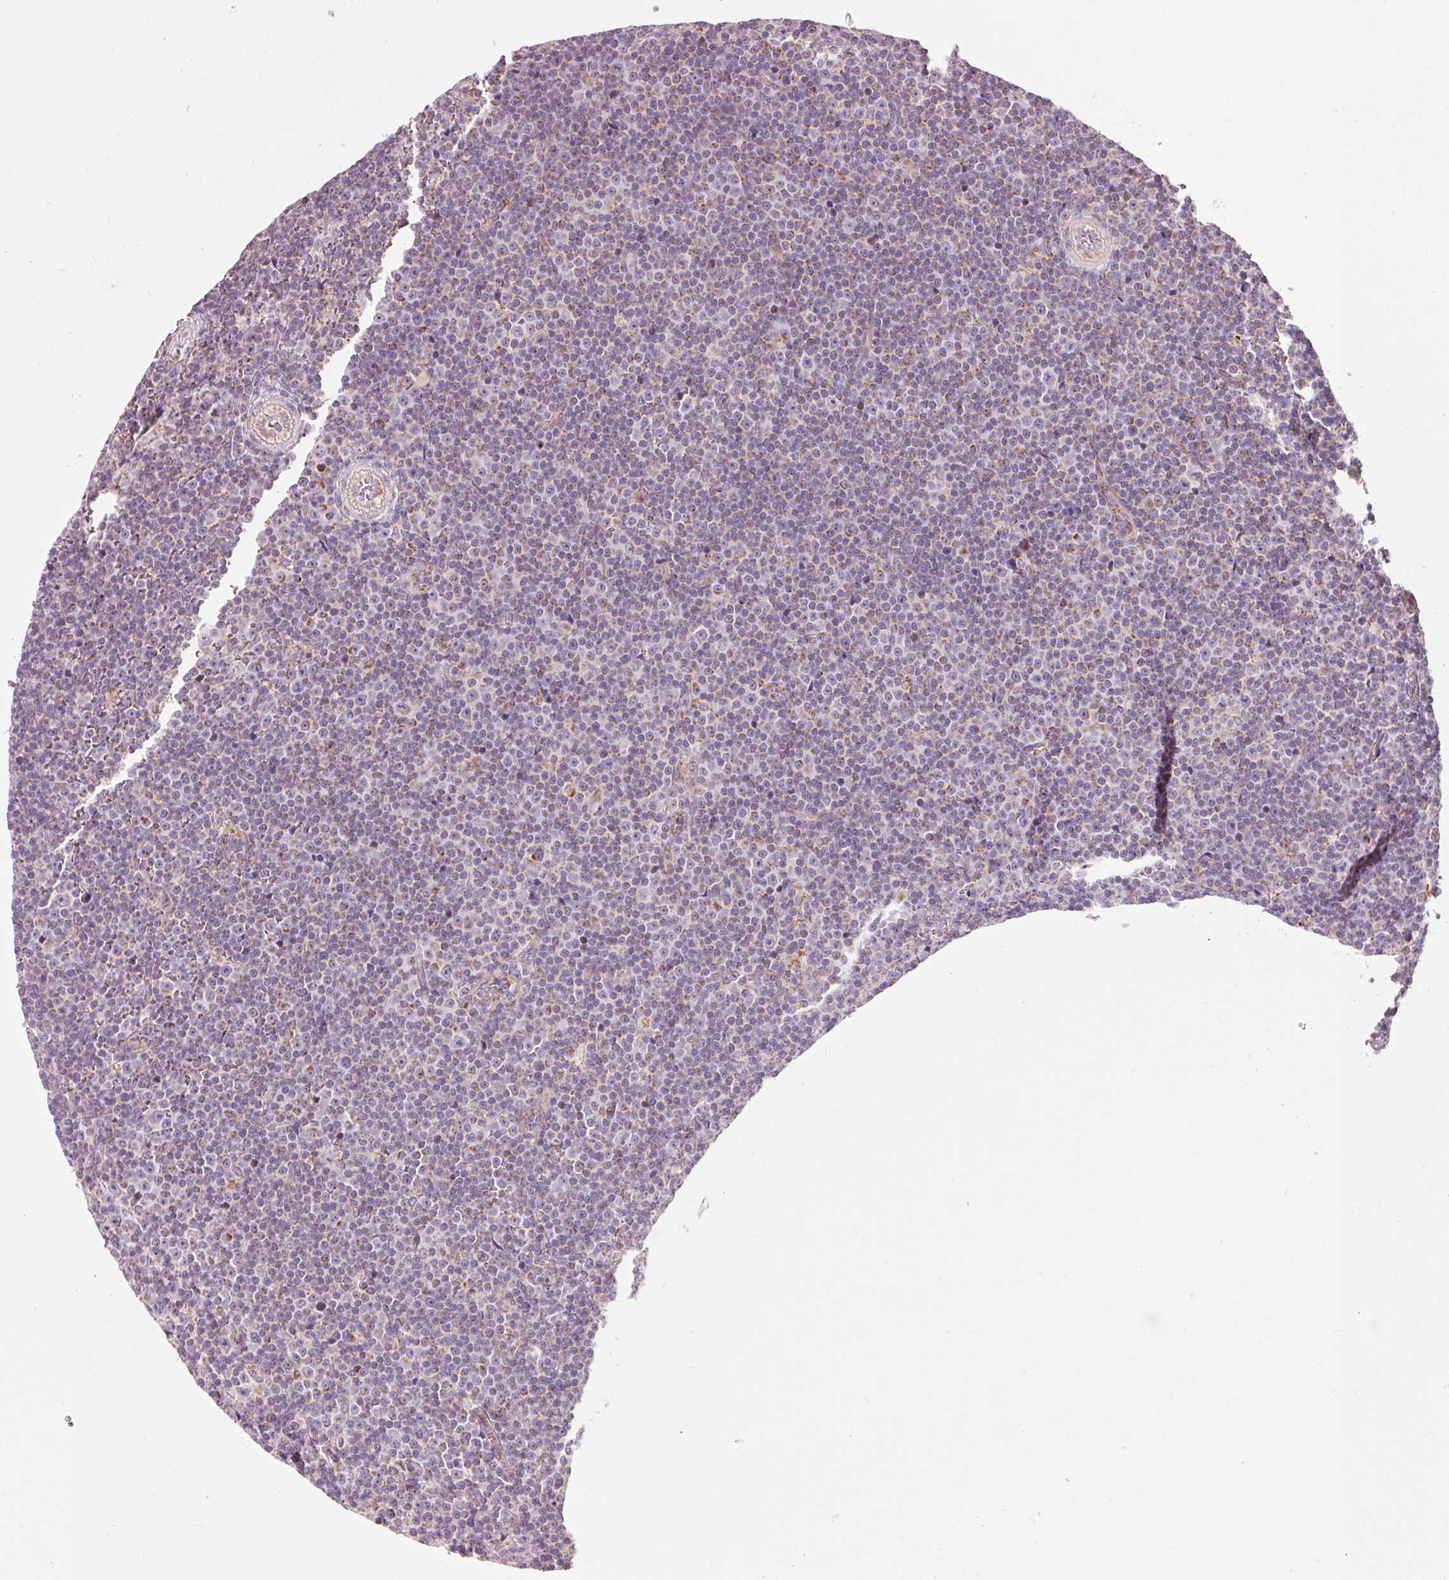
{"staining": {"intensity": "weak", "quantity": "25%-75%", "location": "cytoplasmic/membranous"}, "tissue": "lymphoma", "cell_type": "Tumor cells", "image_type": "cancer", "snomed": [{"axis": "morphology", "description": "Malignant lymphoma, non-Hodgkin's type, Low grade"}, {"axis": "topography", "description": "Lymph node"}], "caption": "A low amount of weak cytoplasmic/membranous expression is present in about 25%-75% of tumor cells in low-grade malignant lymphoma, non-Hodgkin's type tissue.", "gene": "NDUFB4", "patient": {"sex": "female", "age": 67}}